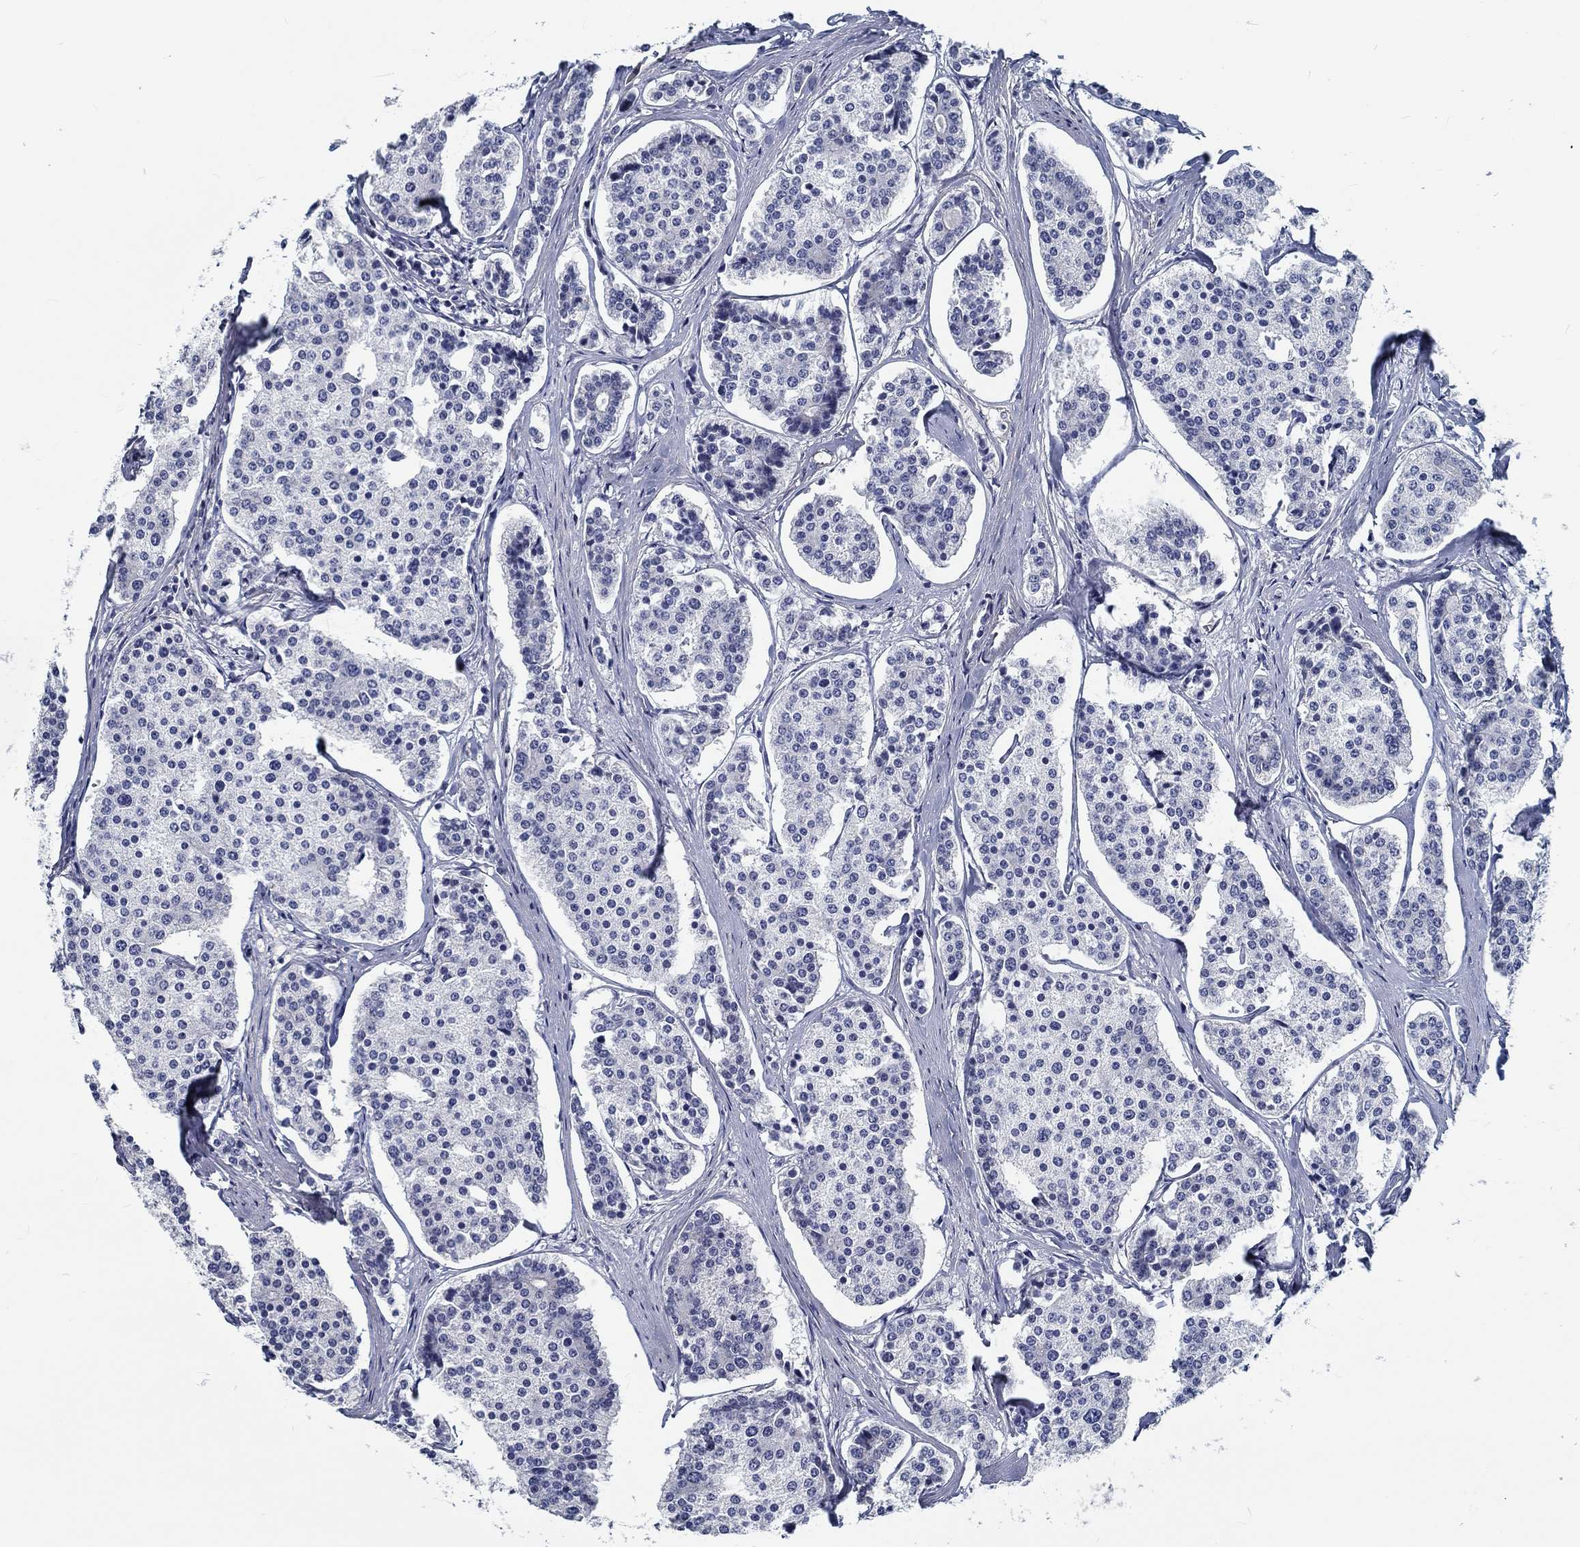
{"staining": {"intensity": "negative", "quantity": "none", "location": "none"}, "tissue": "carcinoid", "cell_type": "Tumor cells", "image_type": "cancer", "snomed": [{"axis": "morphology", "description": "Carcinoid, malignant, NOS"}, {"axis": "topography", "description": "Small intestine"}], "caption": "Tumor cells are negative for brown protein staining in carcinoid (malignant).", "gene": "MYBPC1", "patient": {"sex": "female", "age": 65}}